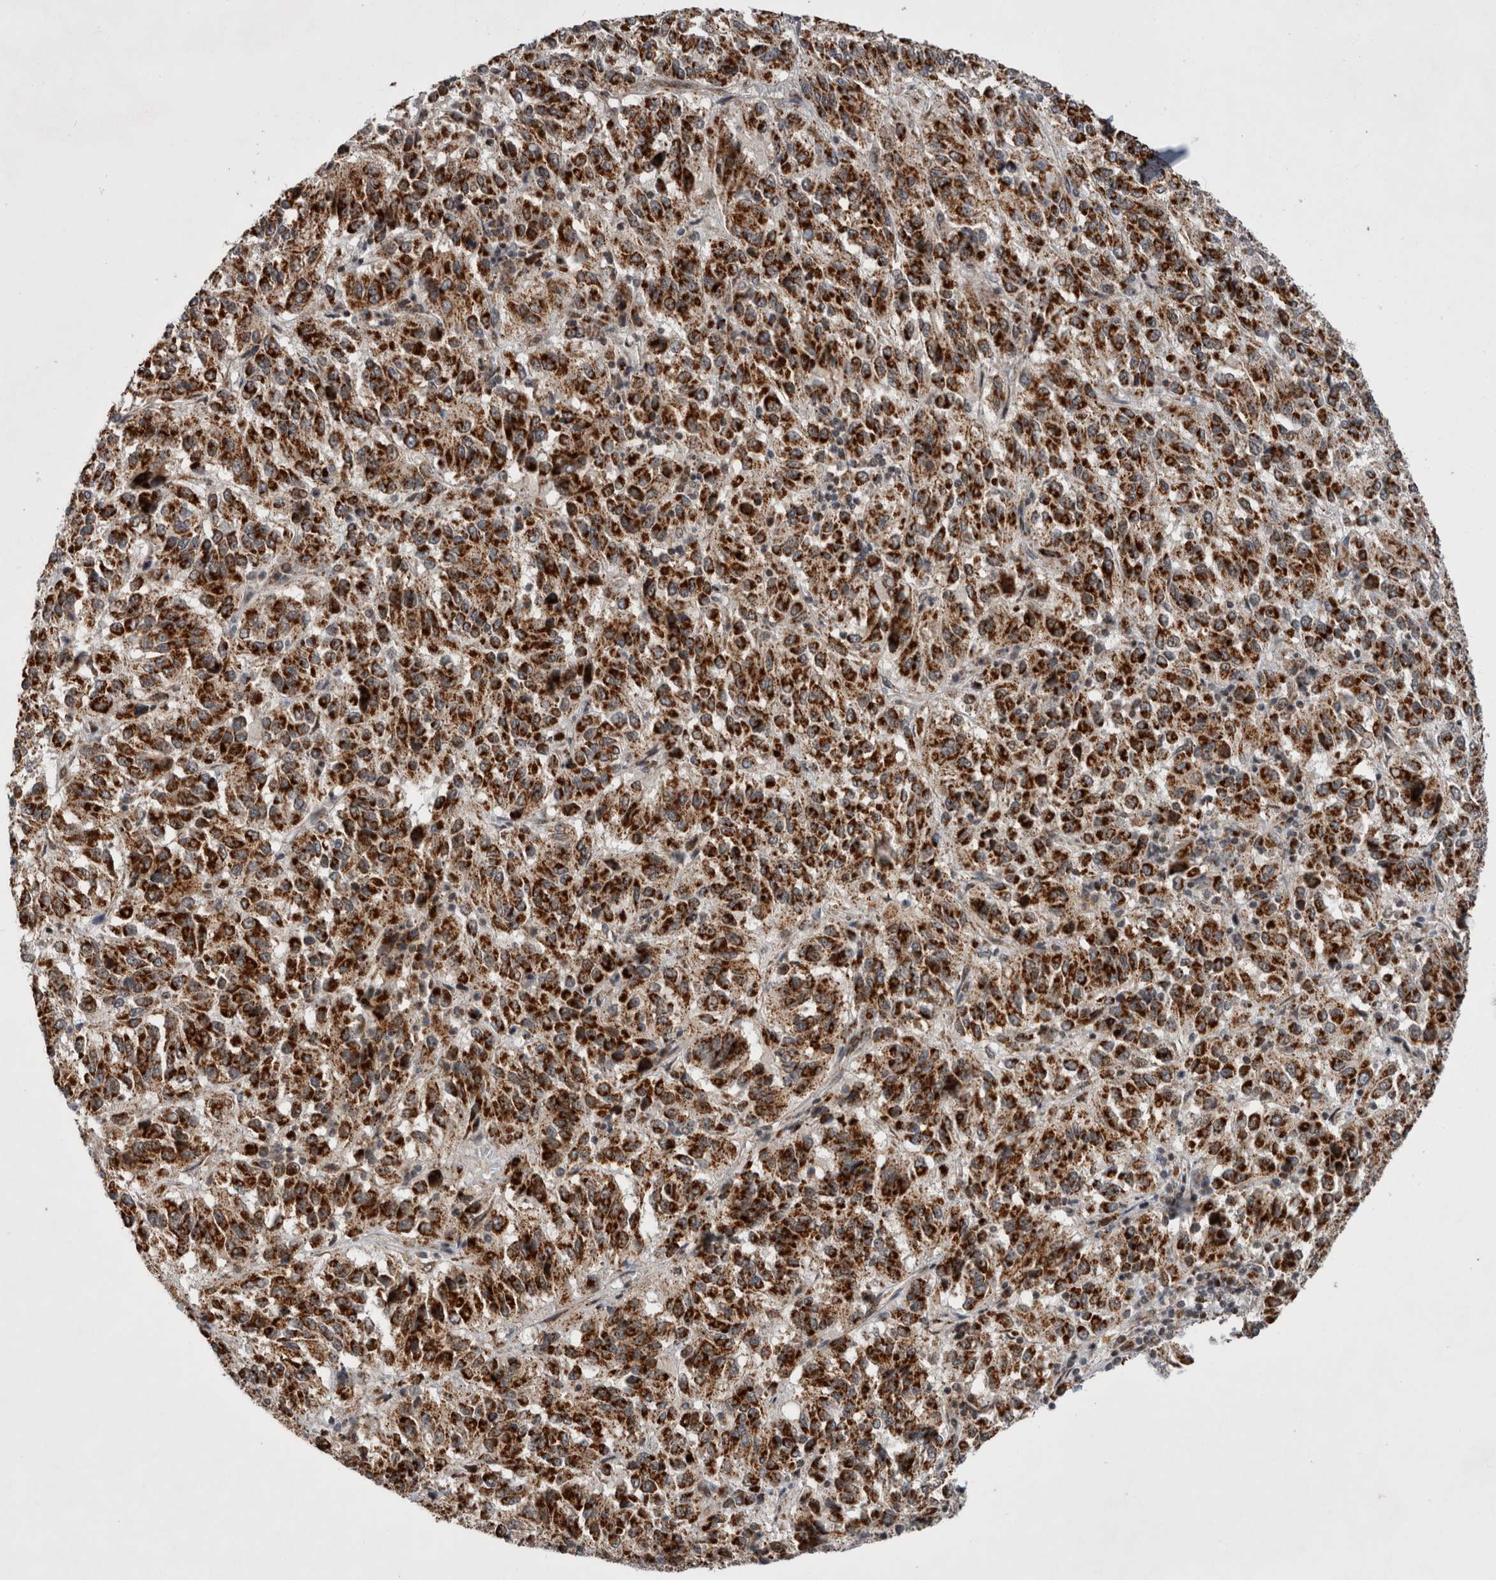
{"staining": {"intensity": "strong", "quantity": ">75%", "location": "cytoplasmic/membranous"}, "tissue": "melanoma", "cell_type": "Tumor cells", "image_type": "cancer", "snomed": [{"axis": "morphology", "description": "Malignant melanoma, Metastatic site"}, {"axis": "topography", "description": "Lung"}], "caption": "Protein expression analysis of human malignant melanoma (metastatic site) reveals strong cytoplasmic/membranous positivity in about >75% of tumor cells.", "gene": "MRPL37", "patient": {"sex": "male", "age": 64}}